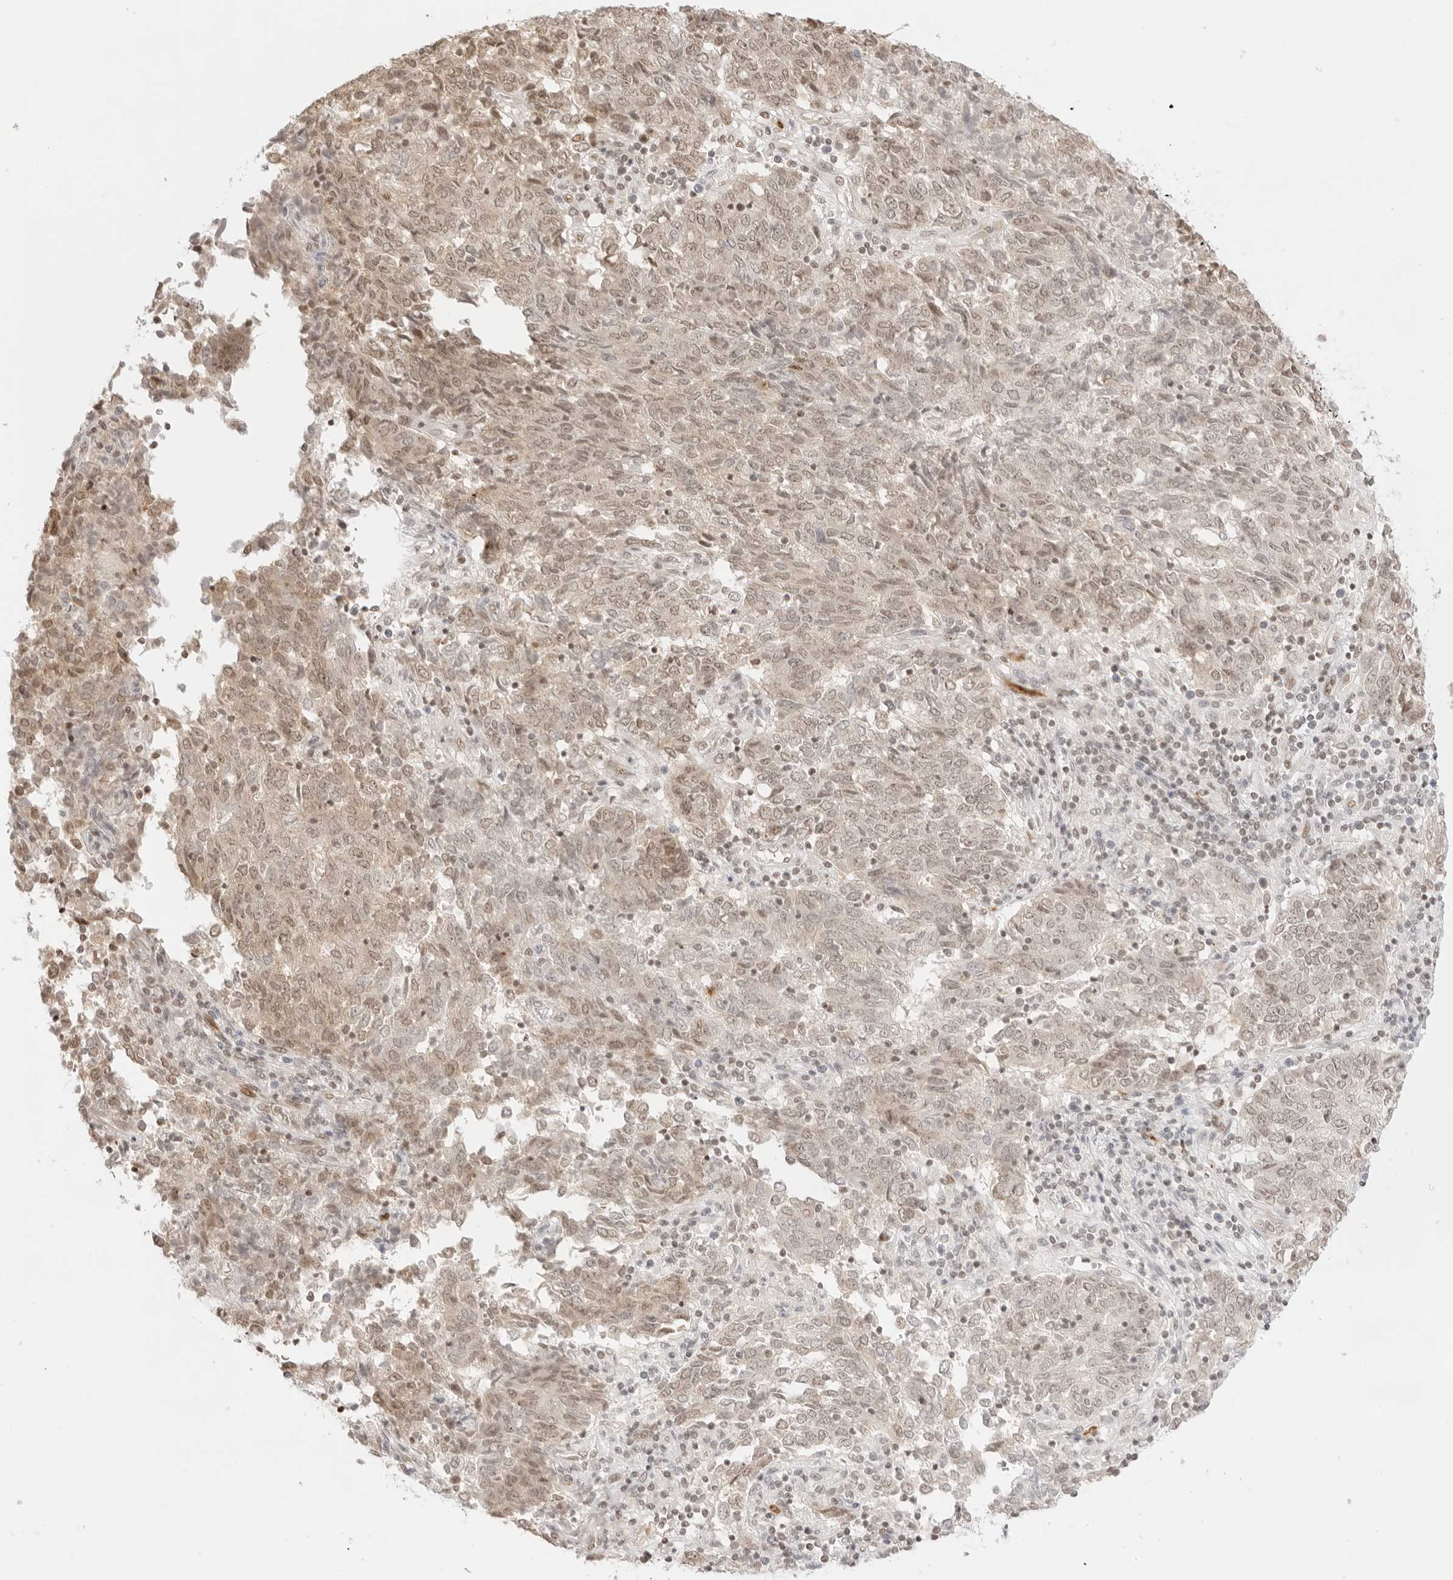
{"staining": {"intensity": "weak", "quantity": ">75%", "location": "cytoplasmic/membranous,nuclear"}, "tissue": "endometrial cancer", "cell_type": "Tumor cells", "image_type": "cancer", "snomed": [{"axis": "morphology", "description": "Adenocarcinoma, NOS"}, {"axis": "topography", "description": "Endometrium"}], "caption": "This histopathology image displays immunohistochemistry staining of human endometrial cancer, with low weak cytoplasmic/membranous and nuclear positivity in approximately >75% of tumor cells.", "gene": "GNAS", "patient": {"sex": "female", "age": 80}}